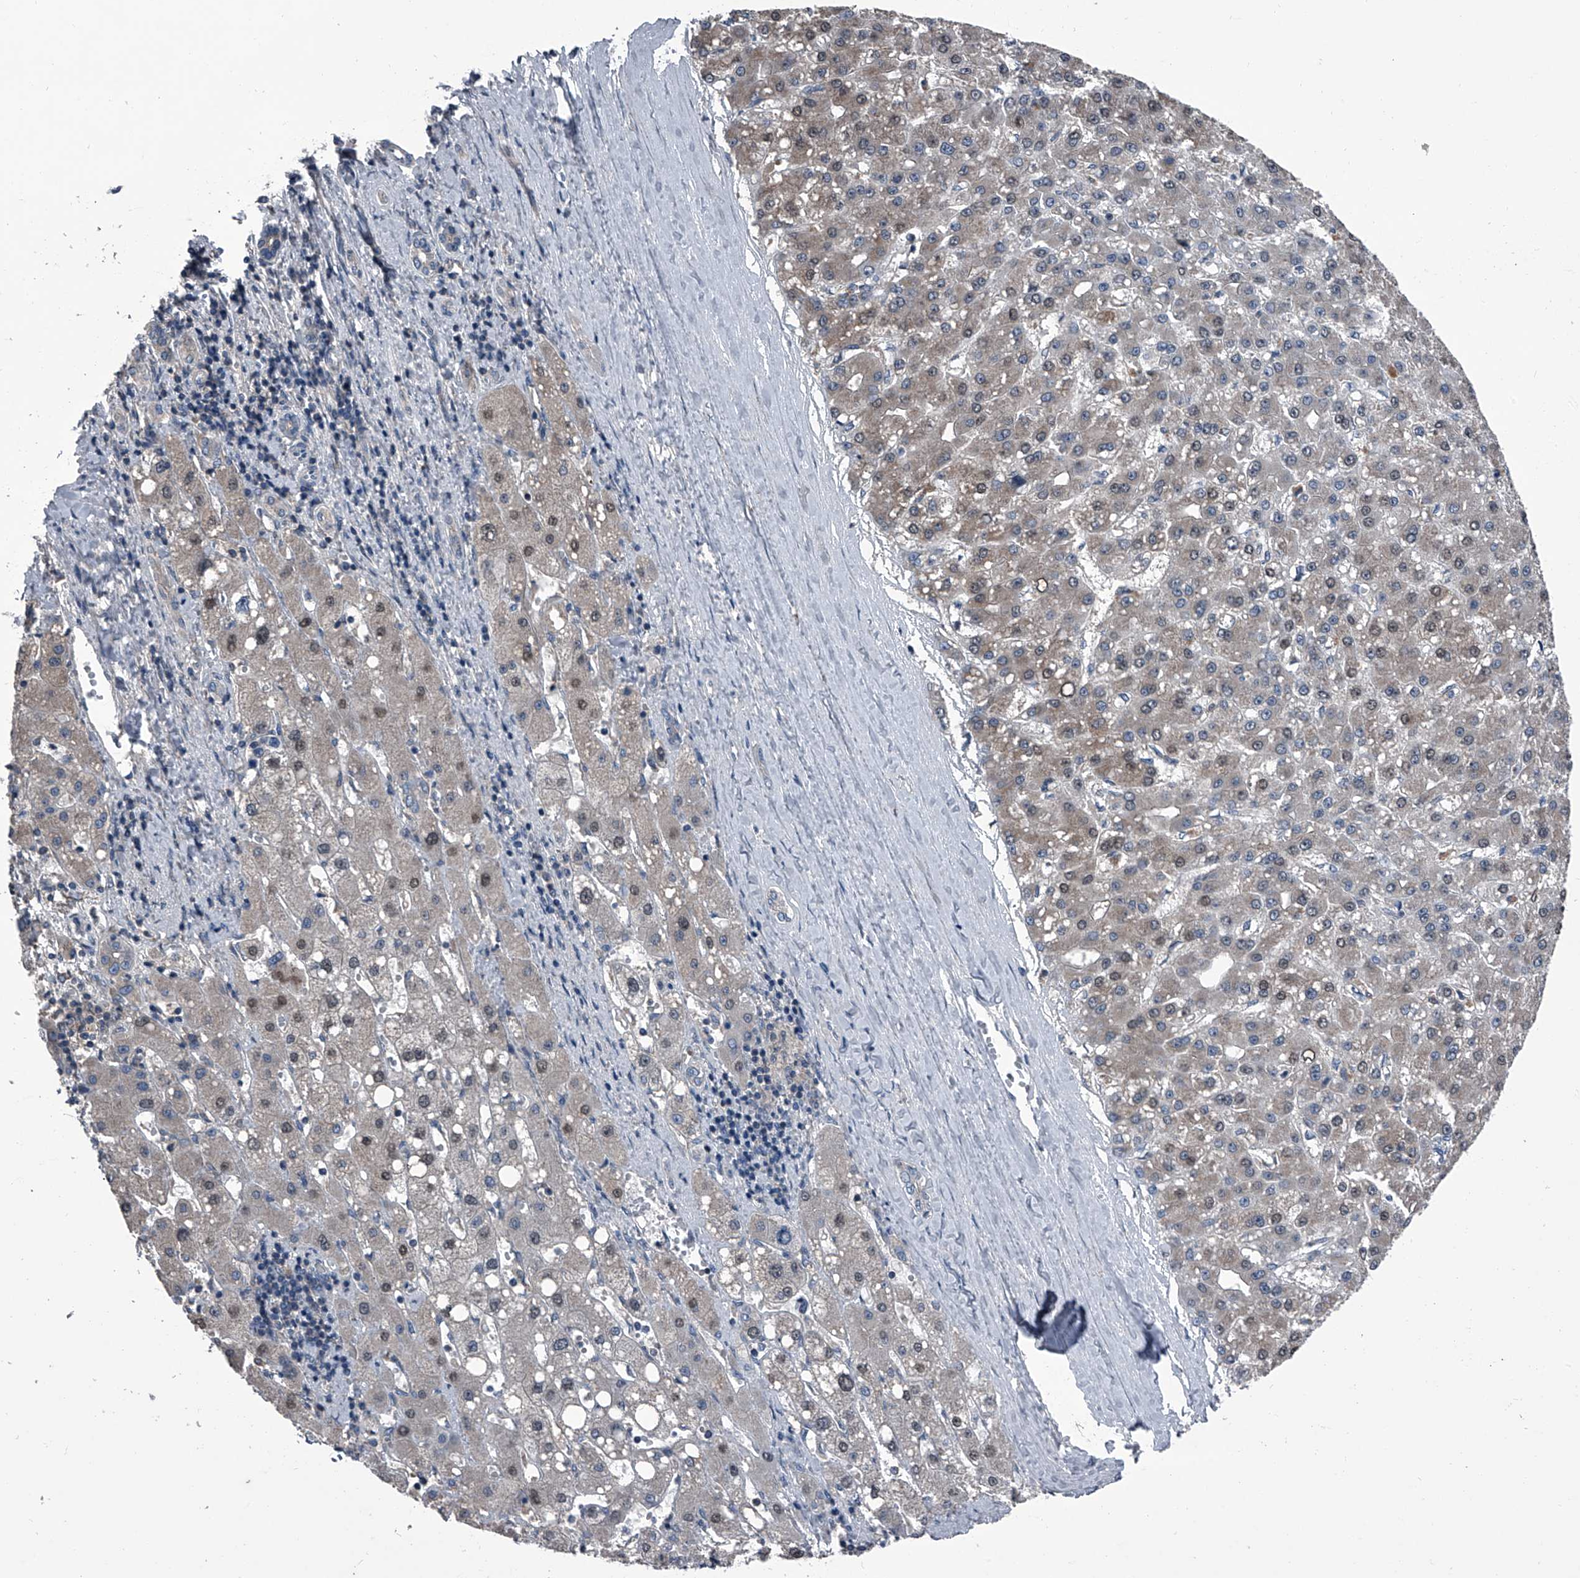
{"staining": {"intensity": "weak", "quantity": "25%-75%", "location": "nuclear"}, "tissue": "liver cancer", "cell_type": "Tumor cells", "image_type": "cancer", "snomed": [{"axis": "morphology", "description": "Carcinoma, Hepatocellular, NOS"}, {"axis": "topography", "description": "Liver"}], "caption": "Protein analysis of liver hepatocellular carcinoma tissue exhibits weak nuclear staining in approximately 25%-75% of tumor cells.", "gene": "PIP5K1A", "patient": {"sex": "male", "age": 67}}